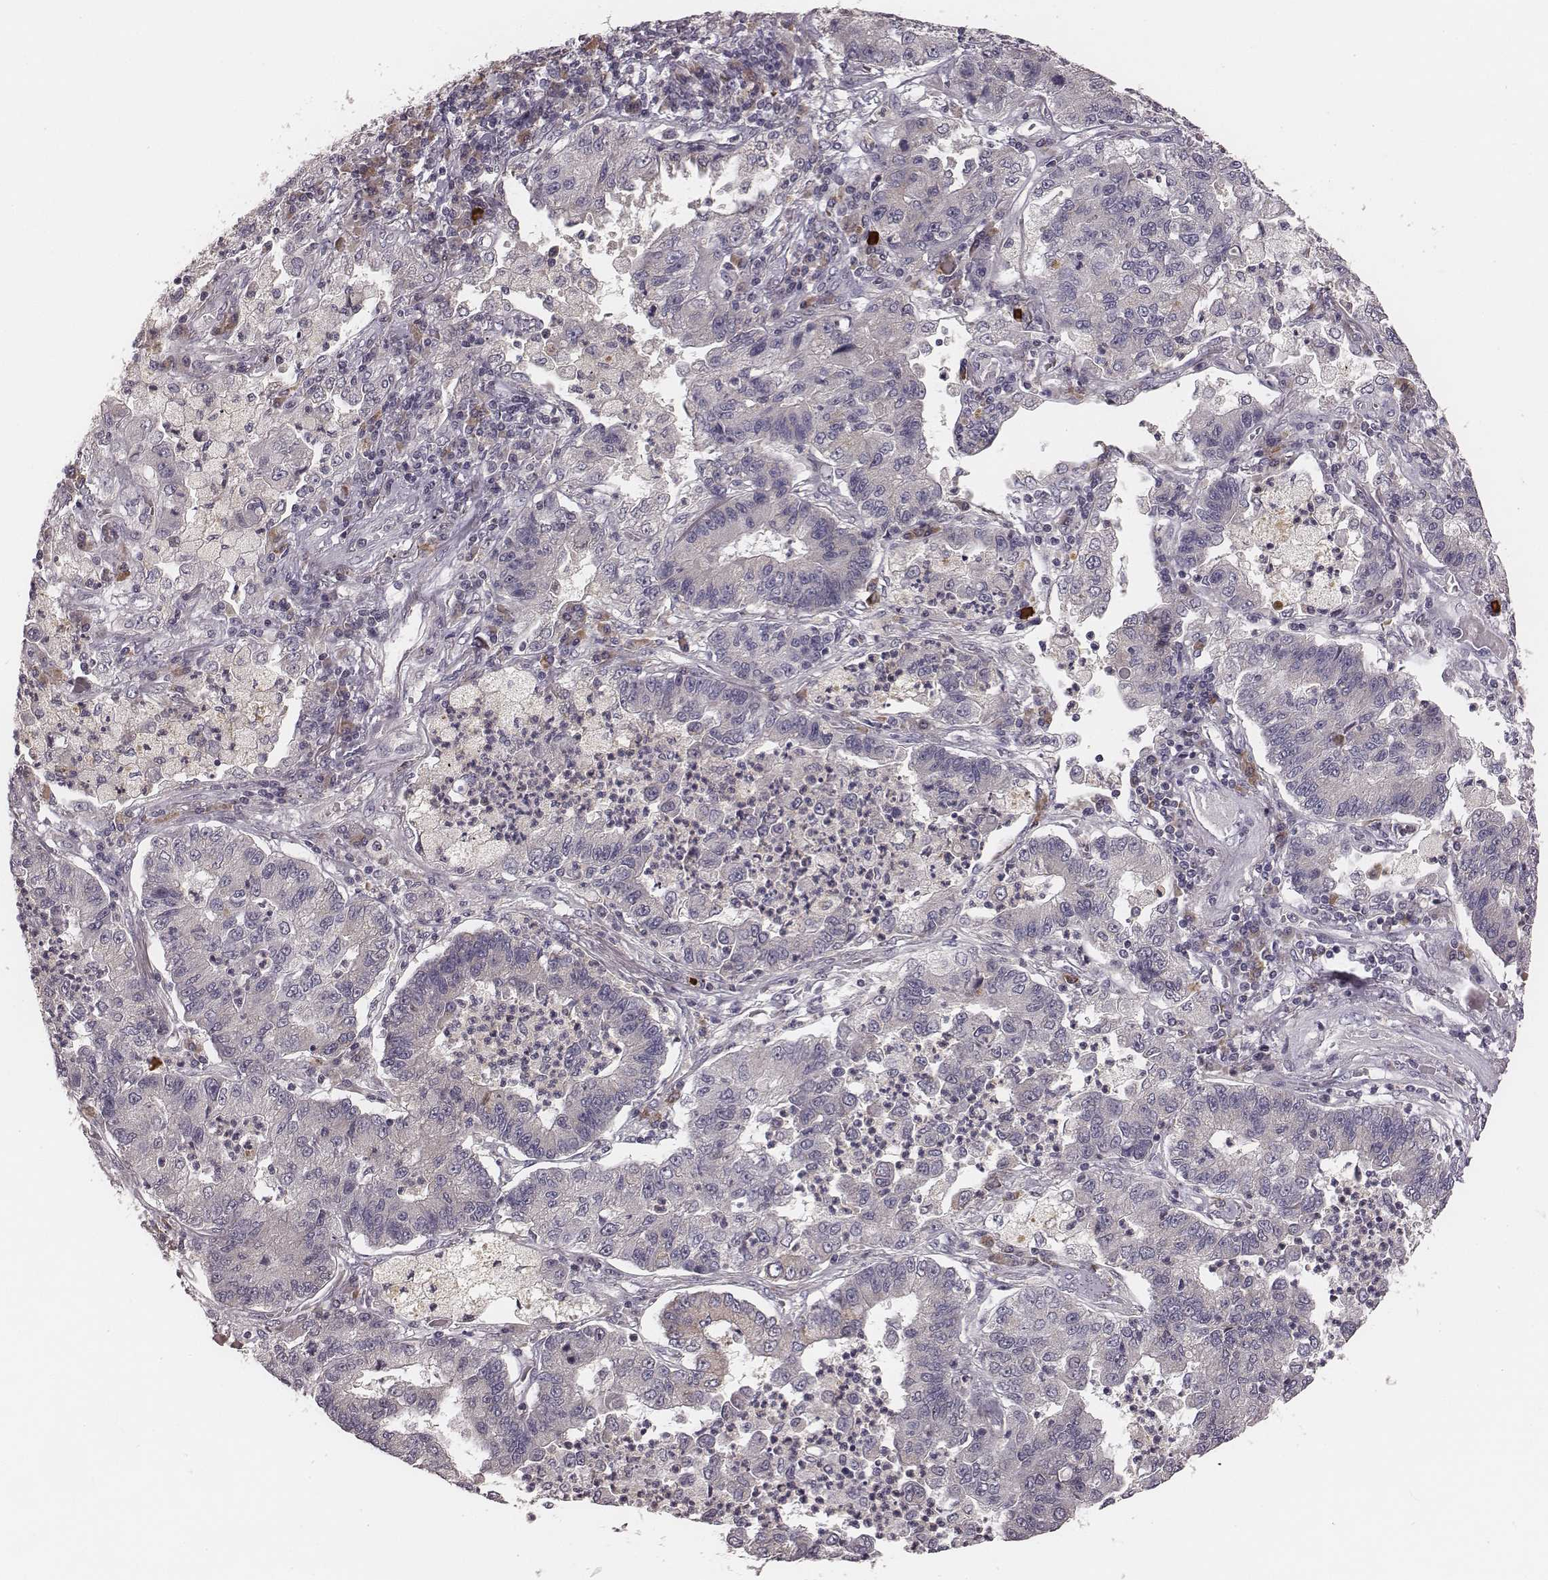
{"staining": {"intensity": "negative", "quantity": "none", "location": "none"}, "tissue": "lung cancer", "cell_type": "Tumor cells", "image_type": "cancer", "snomed": [{"axis": "morphology", "description": "Adenocarcinoma, NOS"}, {"axis": "topography", "description": "Lung"}], "caption": "Immunohistochemical staining of human lung cancer exhibits no significant expression in tumor cells.", "gene": "P2RX5", "patient": {"sex": "female", "age": 57}}